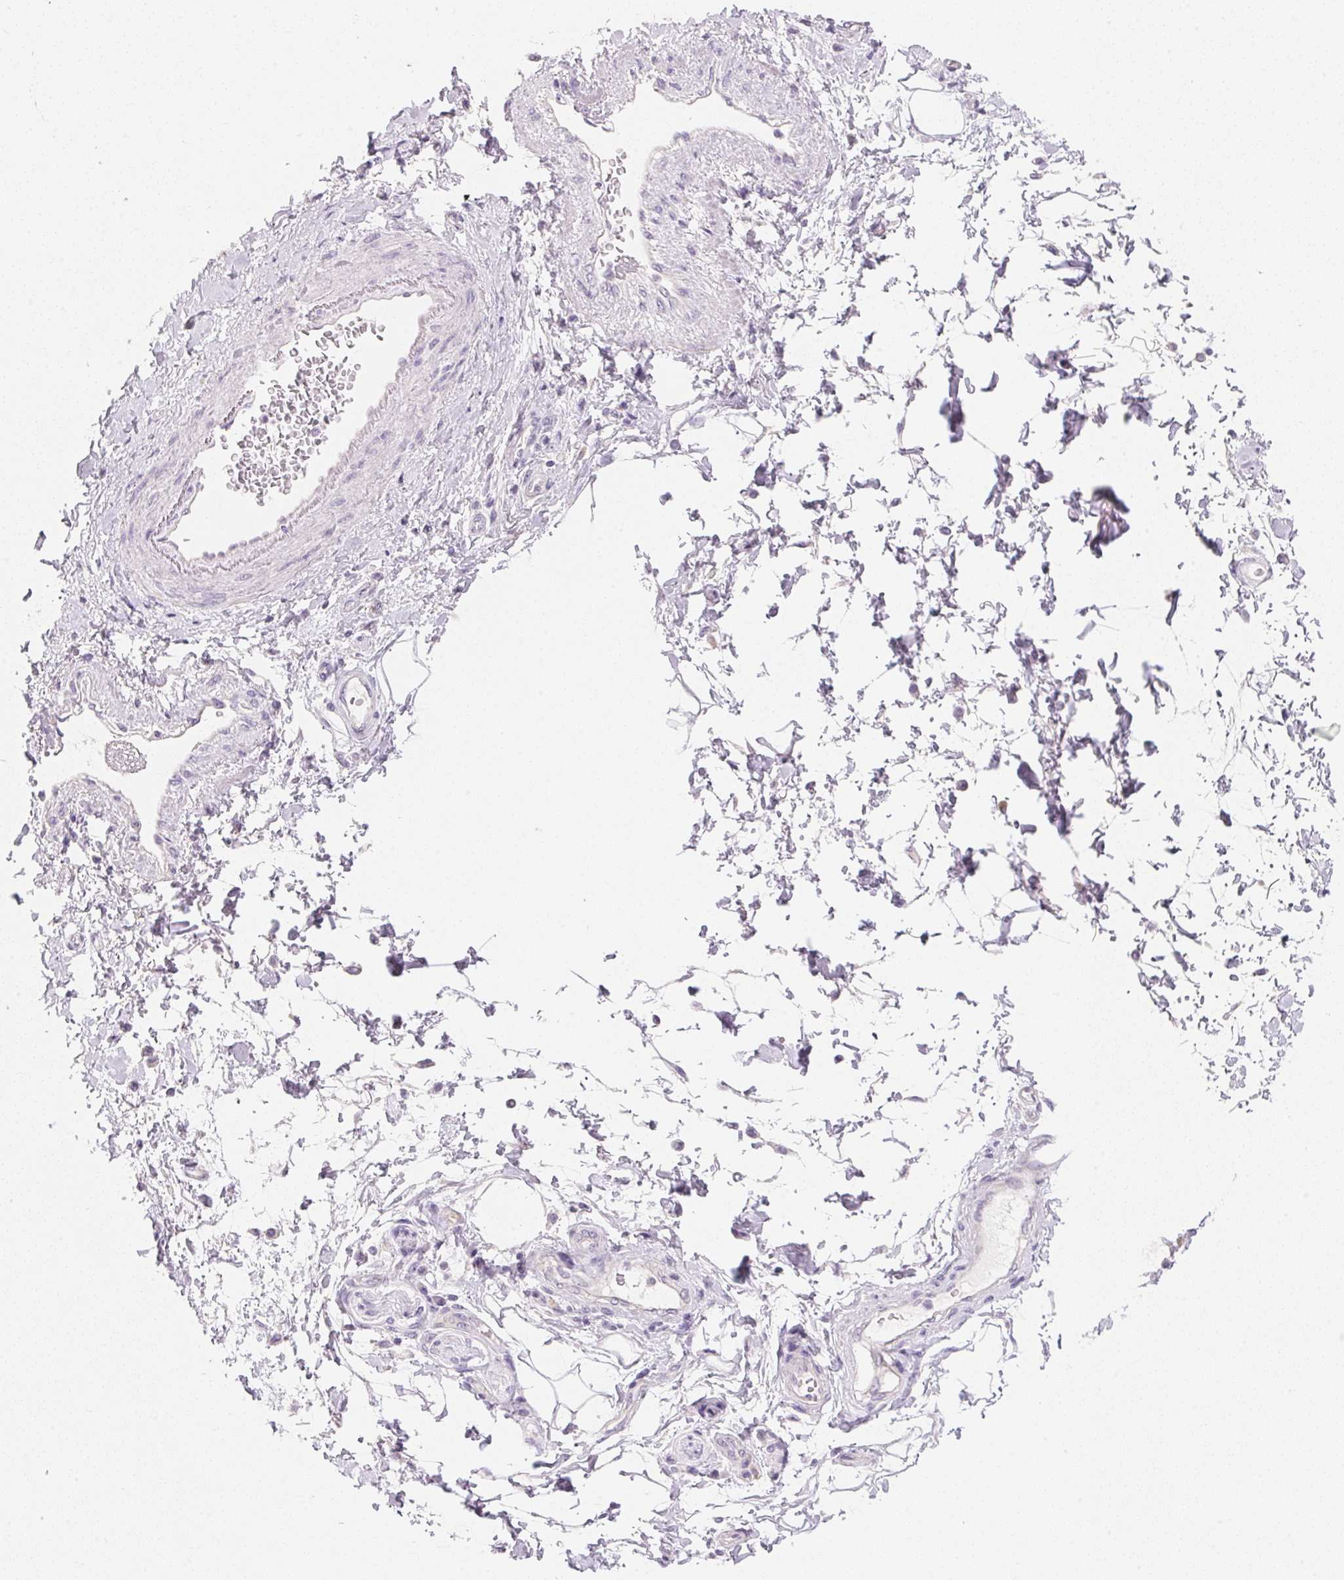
{"staining": {"intensity": "negative", "quantity": "none", "location": "none"}, "tissue": "adipose tissue", "cell_type": "Adipocytes", "image_type": "normal", "snomed": [{"axis": "morphology", "description": "Normal tissue, NOS"}, {"axis": "topography", "description": "Urinary bladder"}, {"axis": "topography", "description": "Peripheral nerve tissue"}], "caption": "A micrograph of human adipose tissue is negative for staining in adipocytes. The staining was performed using DAB (3,3'-diaminobenzidine) to visualize the protein expression in brown, while the nuclei were stained in blue with hematoxylin (Magnification: 20x).", "gene": "ACP3", "patient": {"sex": "female", "age": 60}}